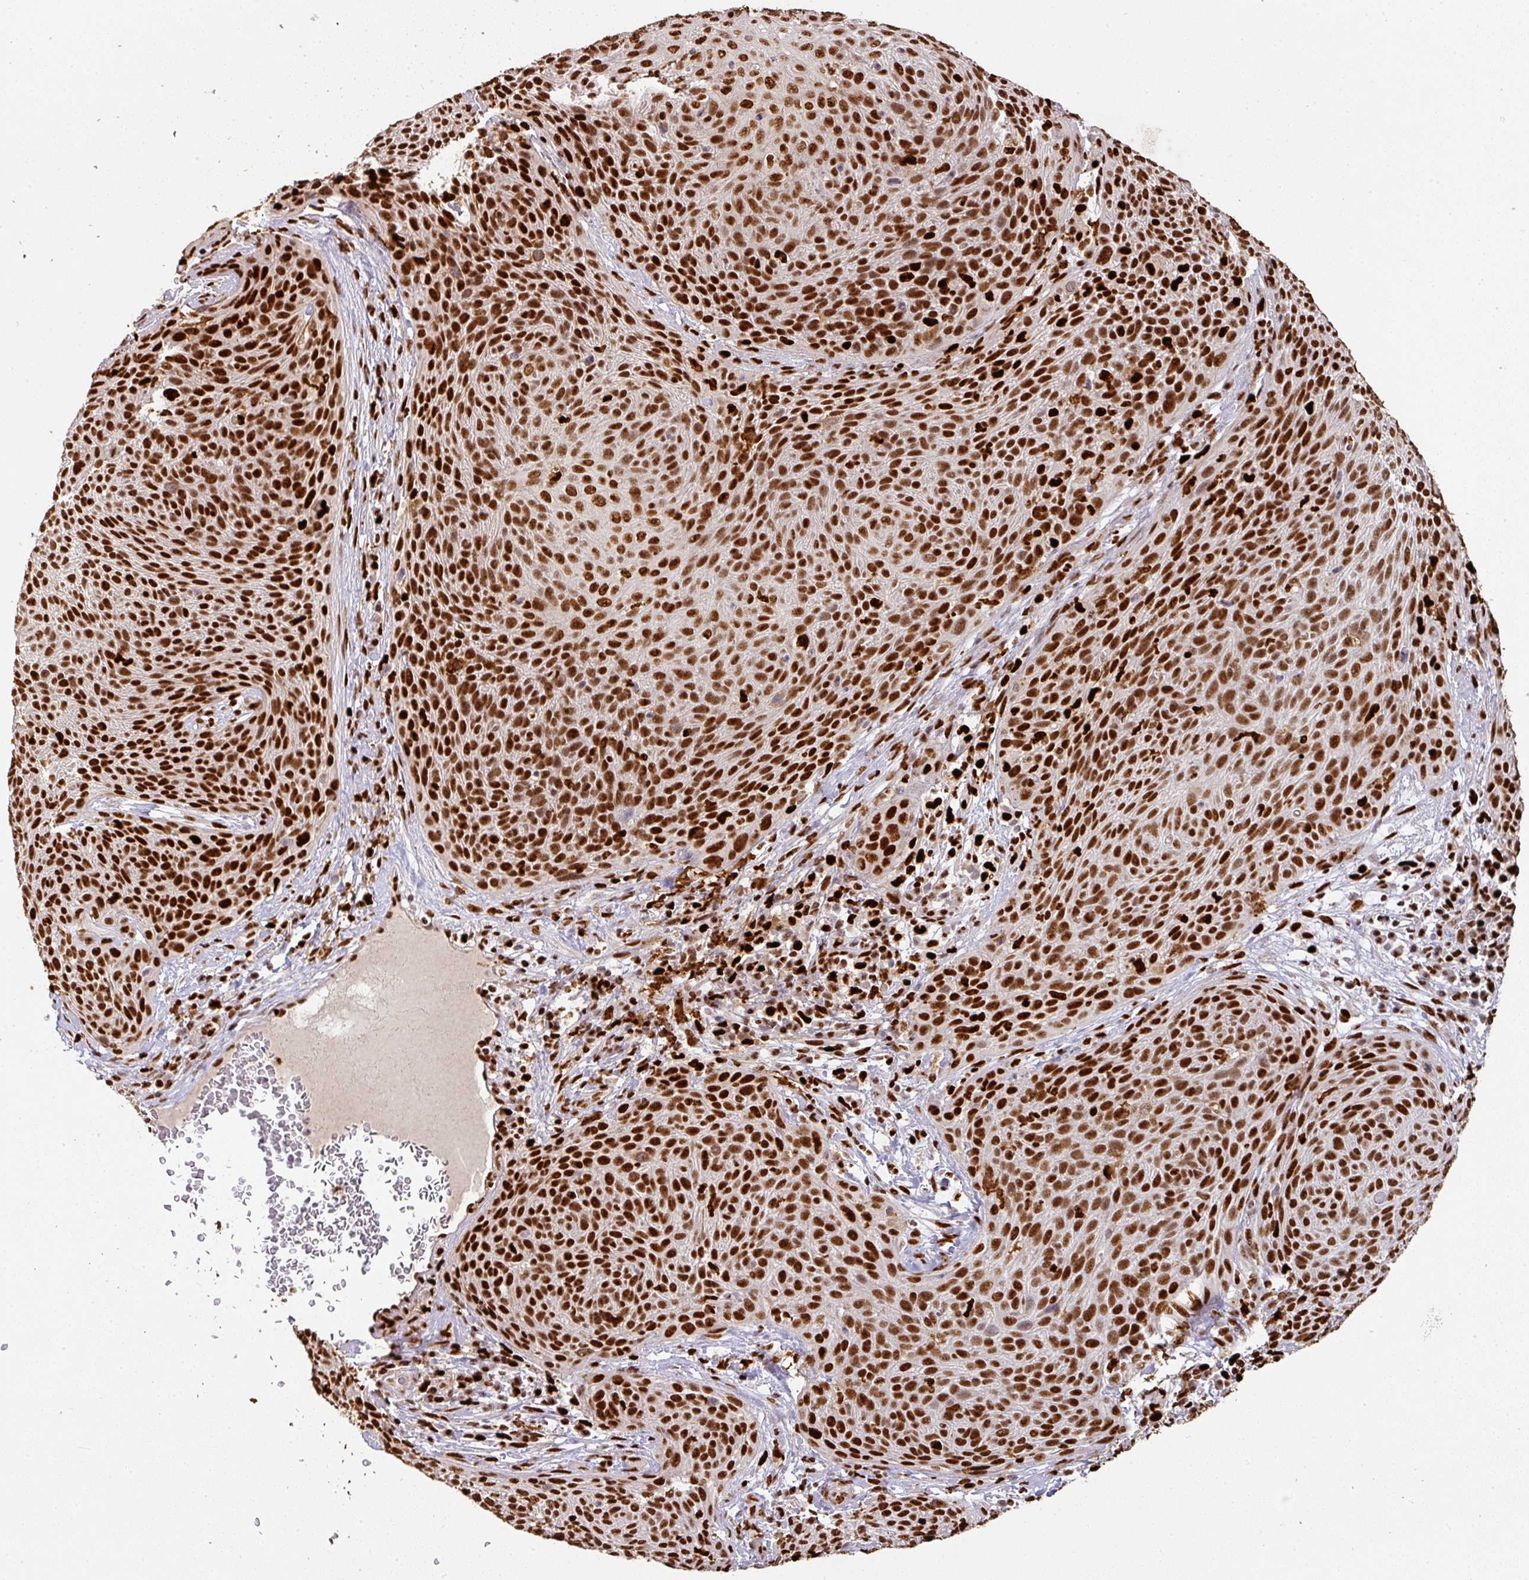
{"staining": {"intensity": "strong", "quantity": ">75%", "location": "cytoplasmic/membranous,nuclear"}, "tissue": "cervical cancer", "cell_type": "Tumor cells", "image_type": "cancer", "snomed": [{"axis": "morphology", "description": "Squamous cell carcinoma, NOS"}, {"axis": "topography", "description": "Cervix"}], "caption": "Cervical cancer (squamous cell carcinoma) stained with a protein marker demonstrates strong staining in tumor cells.", "gene": "SAMHD1", "patient": {"sex": "female", "age": 31}}